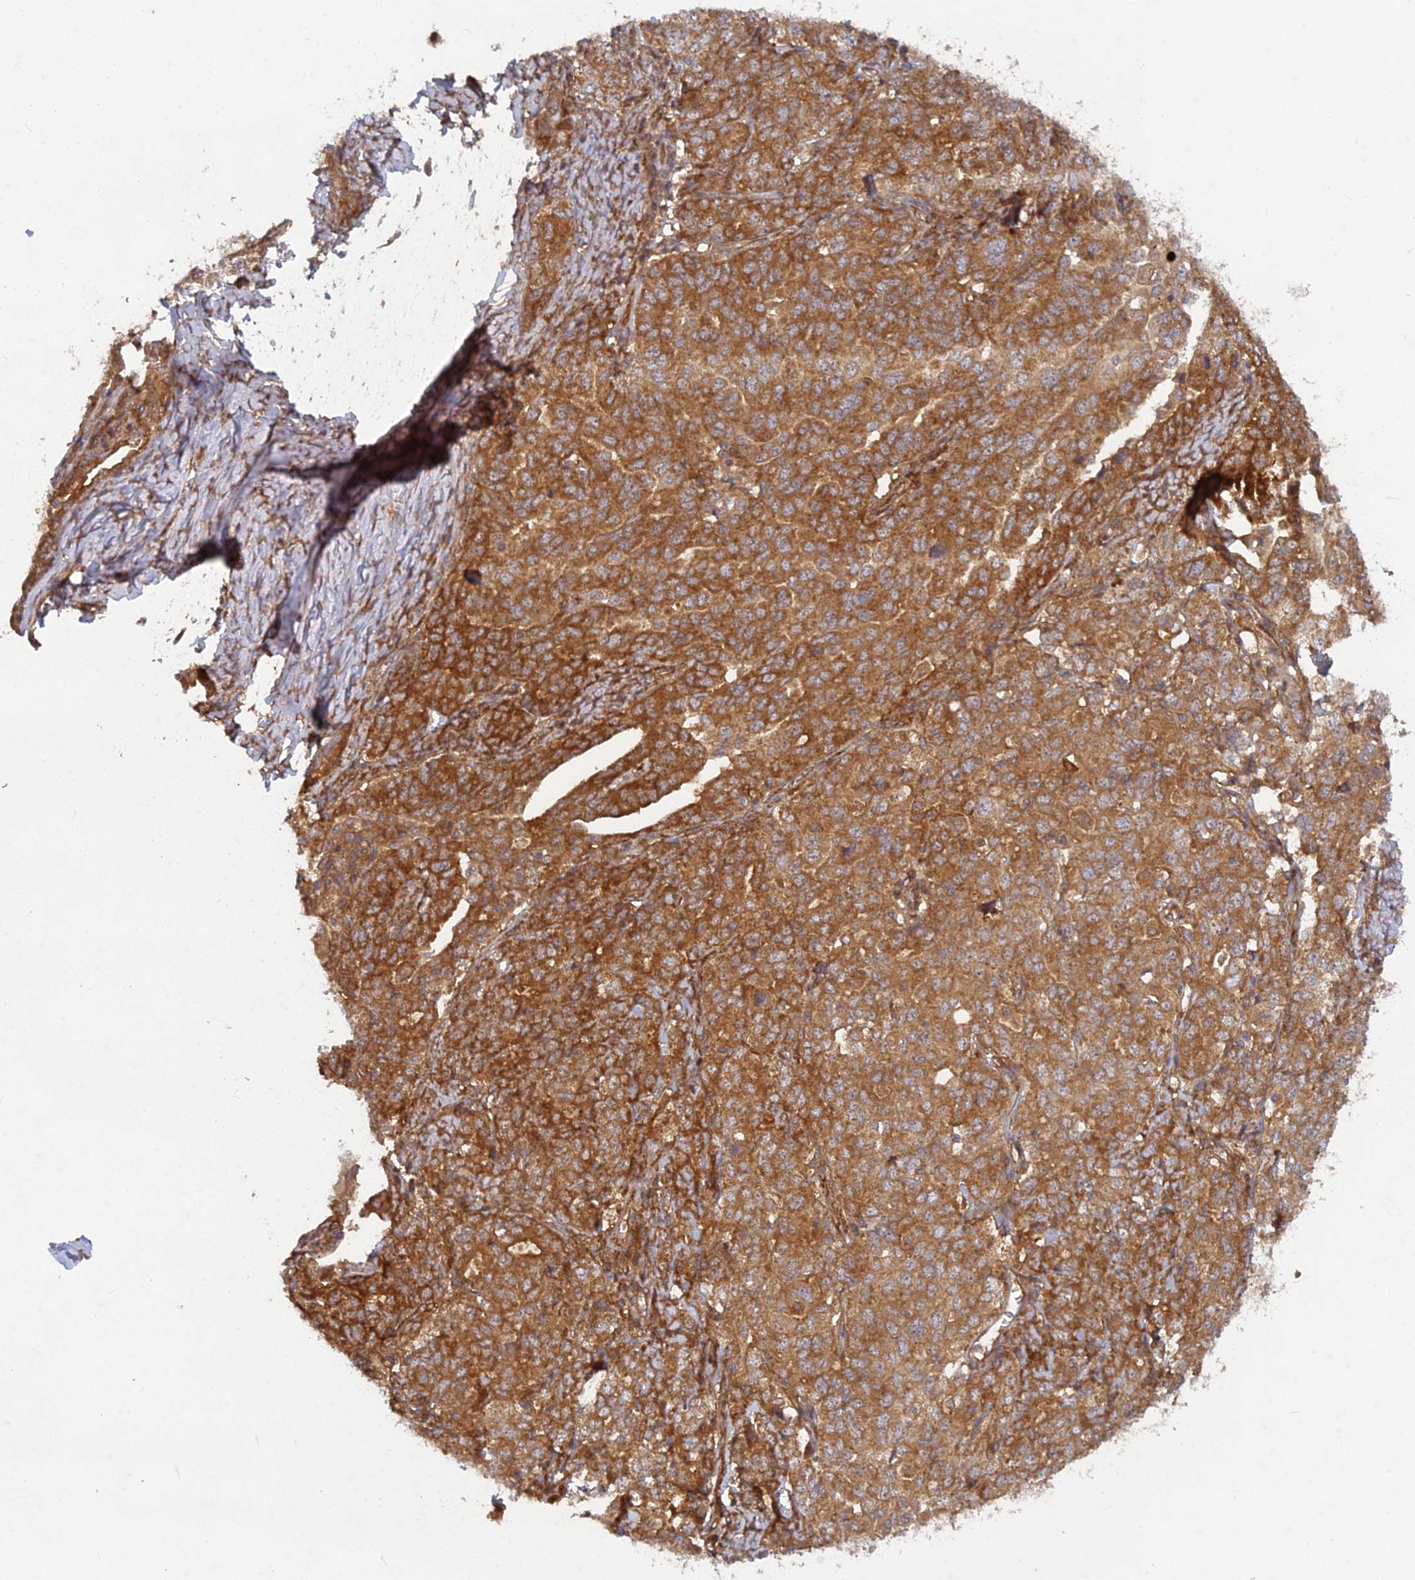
{"staining": {"intensity": "strong", "quantity": ">75%", "location": "cytoplasmic/membranous"}, "tissue": "ovarian cancer", "cell_type": "Tumor cells", "image_type": "cancer", "snomed": [{"axis": "morphology", "description": "Carcinoma, endometroid"}, {"axis": "topography", "description": "Ovary"}], "caption": "Immunohistochemical staining of human ovarian cancer displays high levels of strong cytoplasmic/membranous protein positivity in approximately >75% of tumor cells.", "gene": "TCF25", "patient": {"sex": "female", "age": 62}}